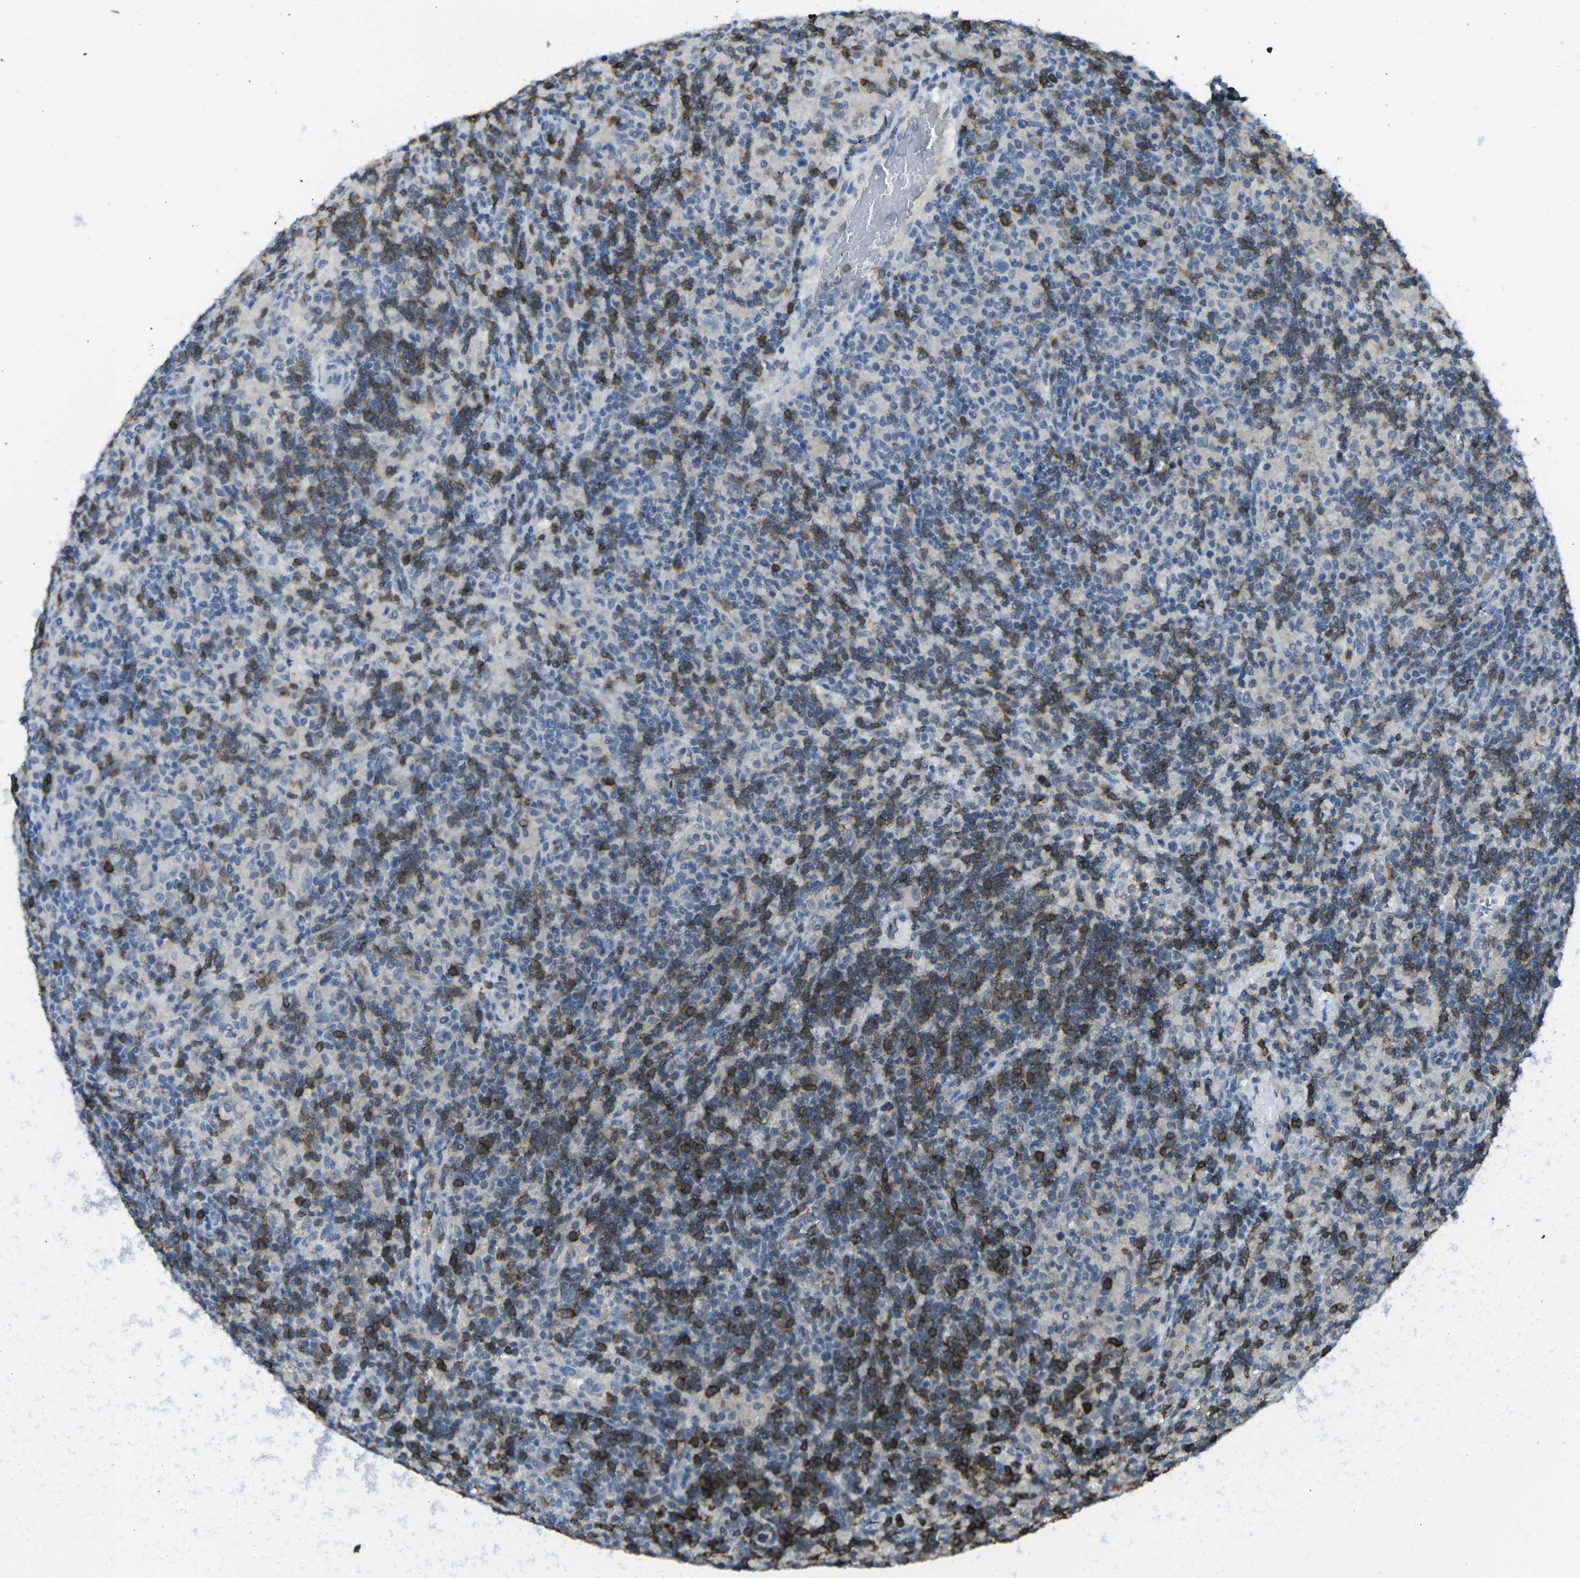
{"staining": {"intensity": "negative", "quantity": "none", "location": "none"}, "tissue": "lymphoma", "cell_type": "Tumor cells", "image_type": "cancer", "snomed": [{"axis": "morphology", "description": "Hodgkin's disease, NOS"}, {"axis": "topography", "description": "Lymph node"}], "caption": "IHC image of neoplastic tissue: lymphoma stained with DAB shows no significant protein staining in tumor cells.", "gene": "CD19", "patient": {"sex": "male", "age": 70}}